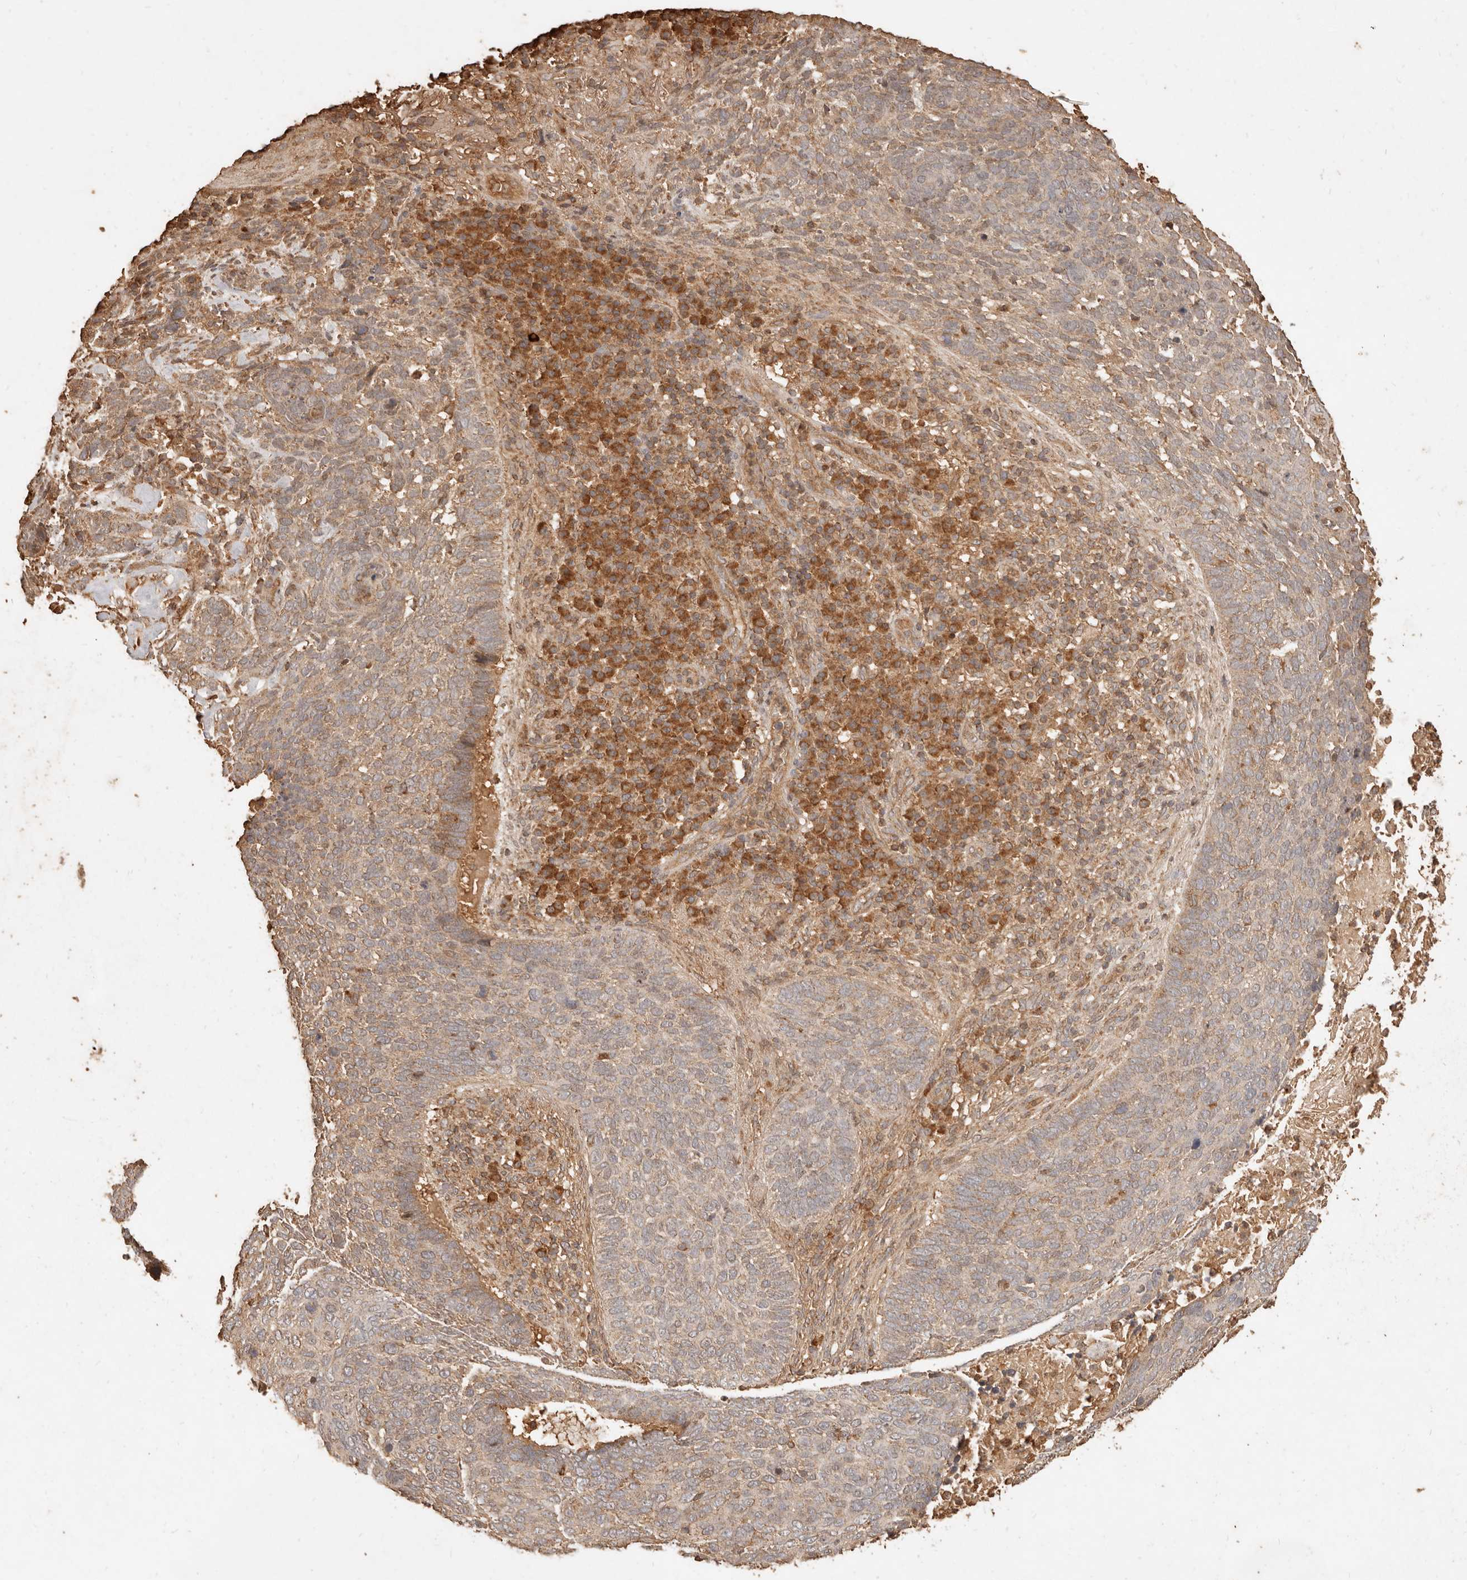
{"staining": {"intensity": "moderate", "quantity": "25%-75%", "location": "cytoplasmic/membranous"}, "tissue": "skin cancer", "cell_type": "Tumor cells", "image_type": "cancer", "snomed": [{"axis": "morphology", "description": "Basal cell carcinoma"}, {"axis": "topography", "description": "Skin"}], "caption": "DAB immunohistochemical staining of skin cancer (basal cell carcinoma) reveals moderate cytoplasmic/membranous protein positivity in about 25%-75% of tumor cells.", "gene": "FAM180B", "patient": {"sex": "female", "age": 64}}